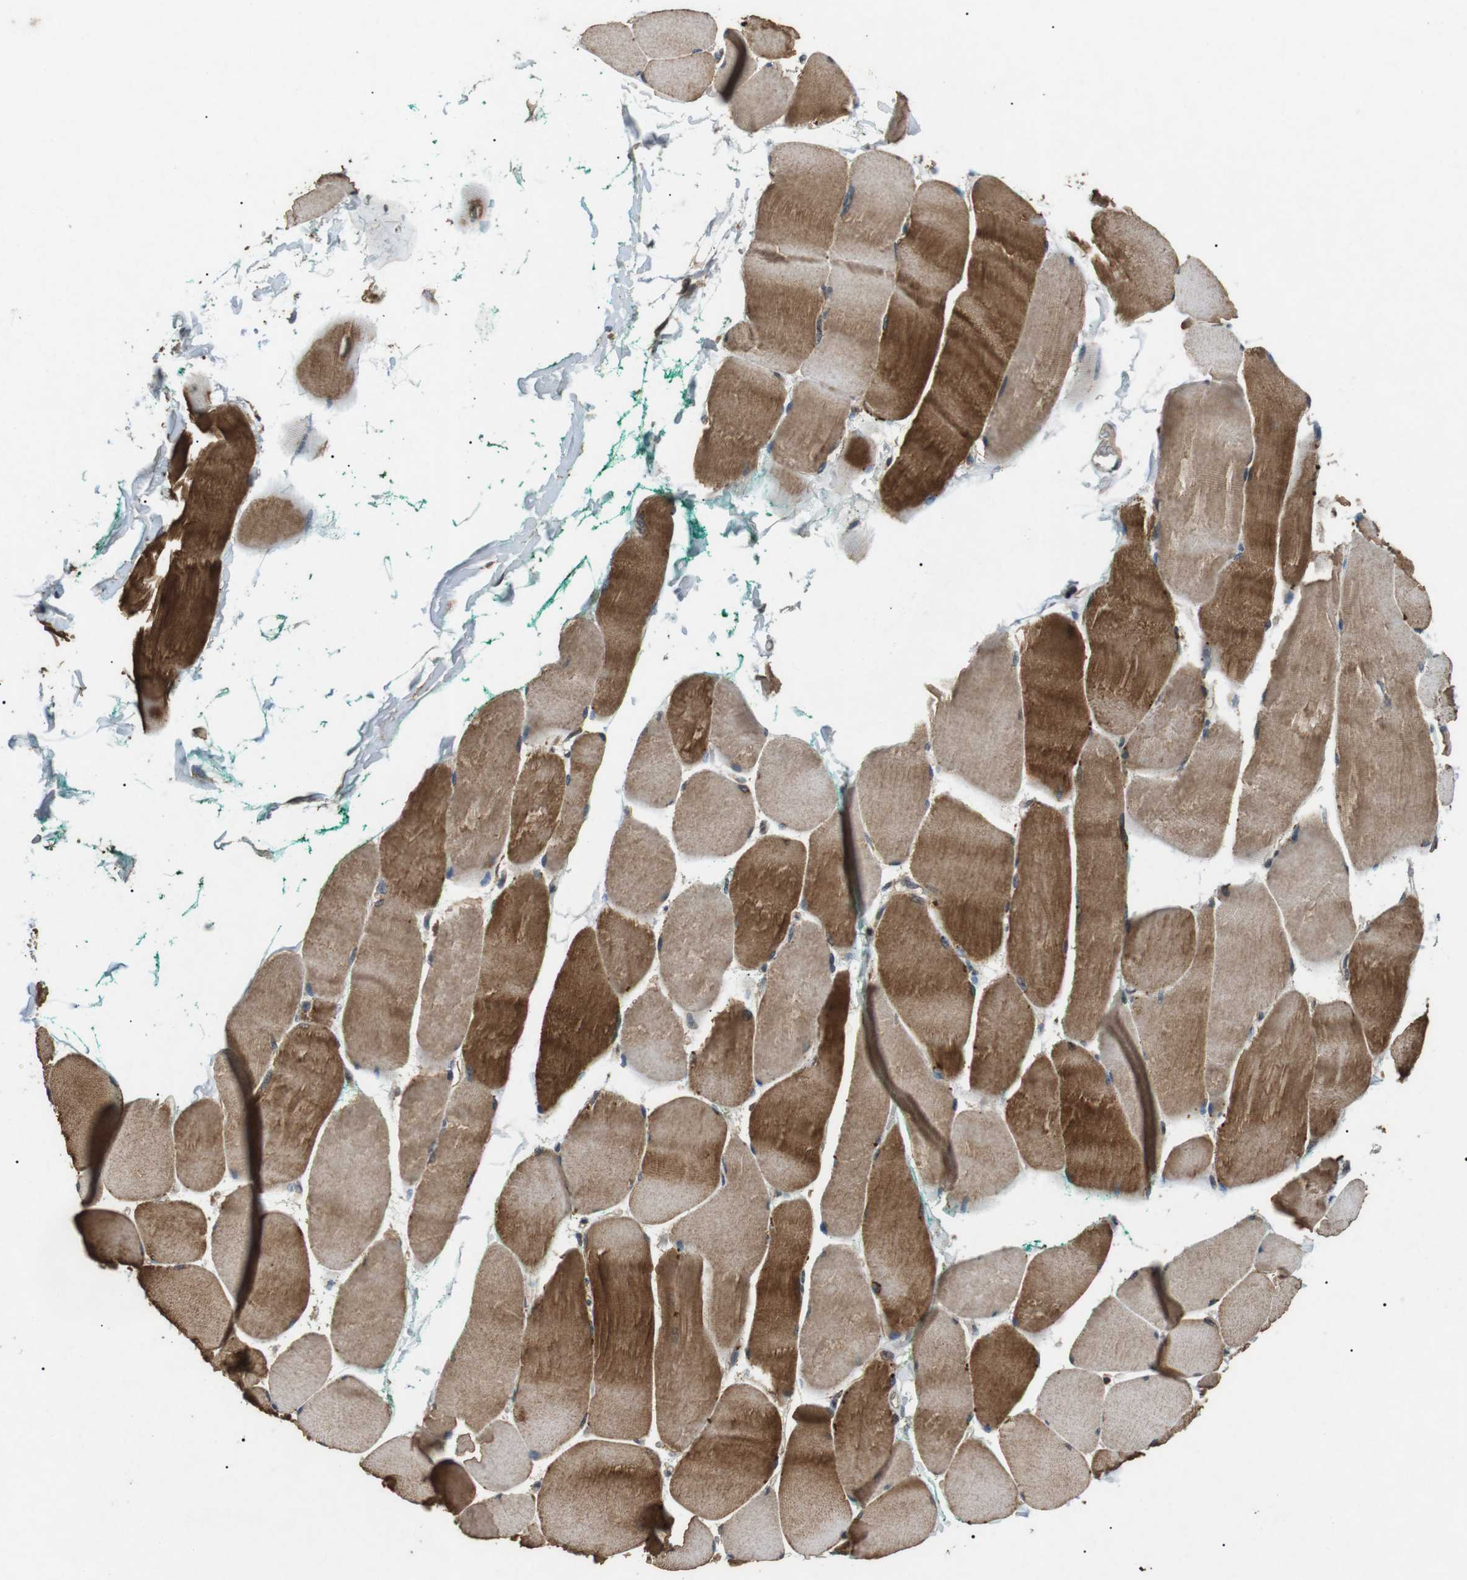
{"staining": {"intensity": "moderate", "quantity": ">75%", "location": "cytoplasmic/membranous"}, "tissue": "skeletal muscle", "cell_type": "Myocytes", "image_type": "normal", "snomed": [{"axis": "morphology", "description": "Normal tissue, NOS"}, {"axis": "morphology", "description": "Squamous cell carcinoma, NOS"}, {"axis": "topography", "description": "Skeletal muscle"}], "caption": "Immunohistochemistry (IHC) histopathology image of unremarkable human skeletal muscle stained for a protein (brown), which exhibits medium levels of moderate cytoplasmic/membranous expression in approximately >75% of myocytes.", "gene": "TBC1D15", "patient": {"sex": "male", "age": 51}}